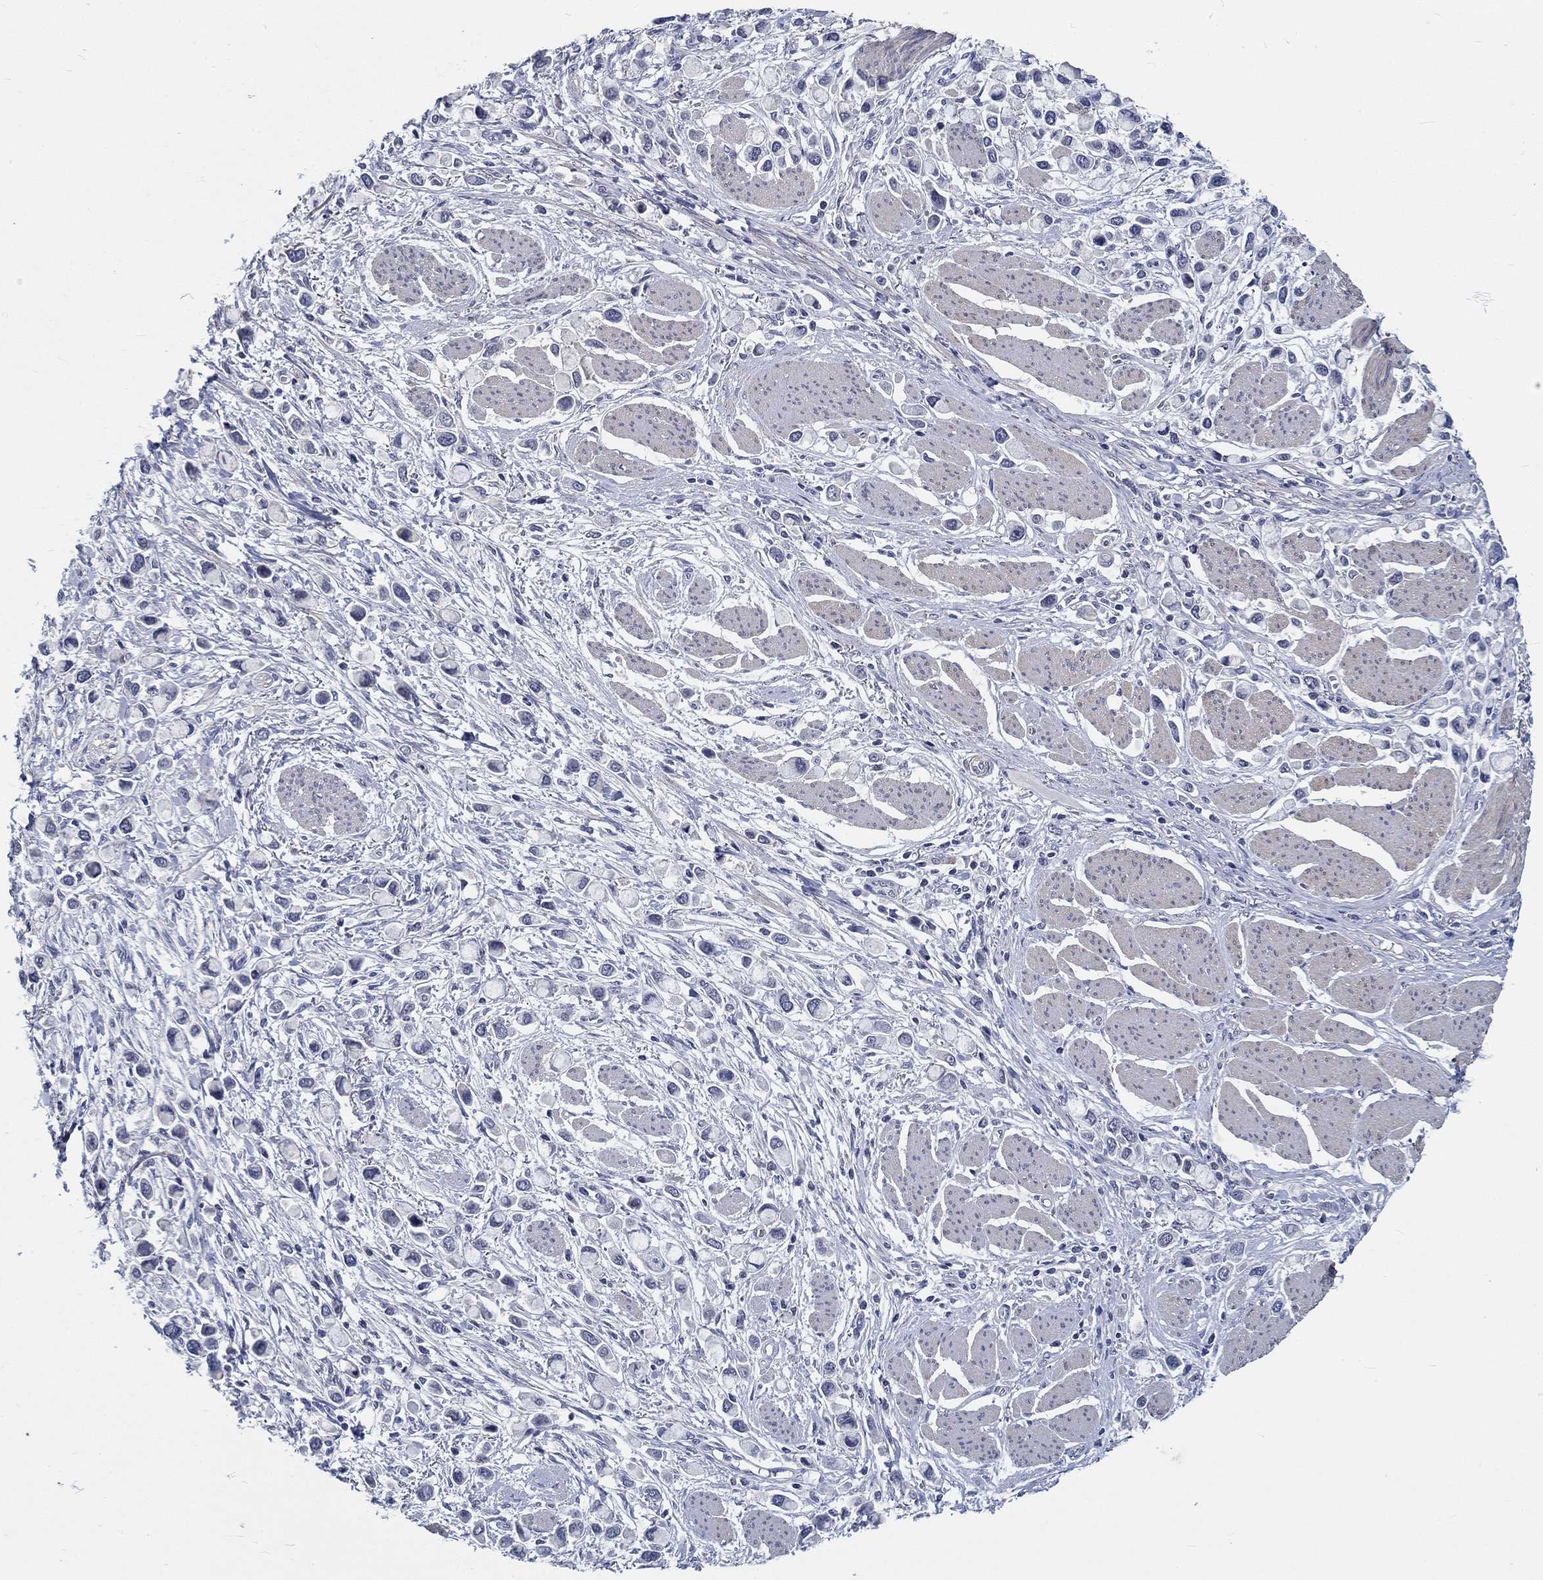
{"staining": {"intensity": "negative", "quantity": "none", "location": "none"}, "tissue": "stomach cancer", "cell_type": "Tumor cells", "image_type": "cancer", "snomed": [{"axis": "morphology", "description": "Adenocarcinoma, NOS"}, {"axis": "topography", "description": "Stomach"}], "caption": "High power microscopy micrograph of an immunohistochemistry (IHC) photomicrograph of stomach cancer, revealing no significant expression in tumor cells.", "gene": "MYBPC1", "patient": {"sex": "female", "age": 81}}